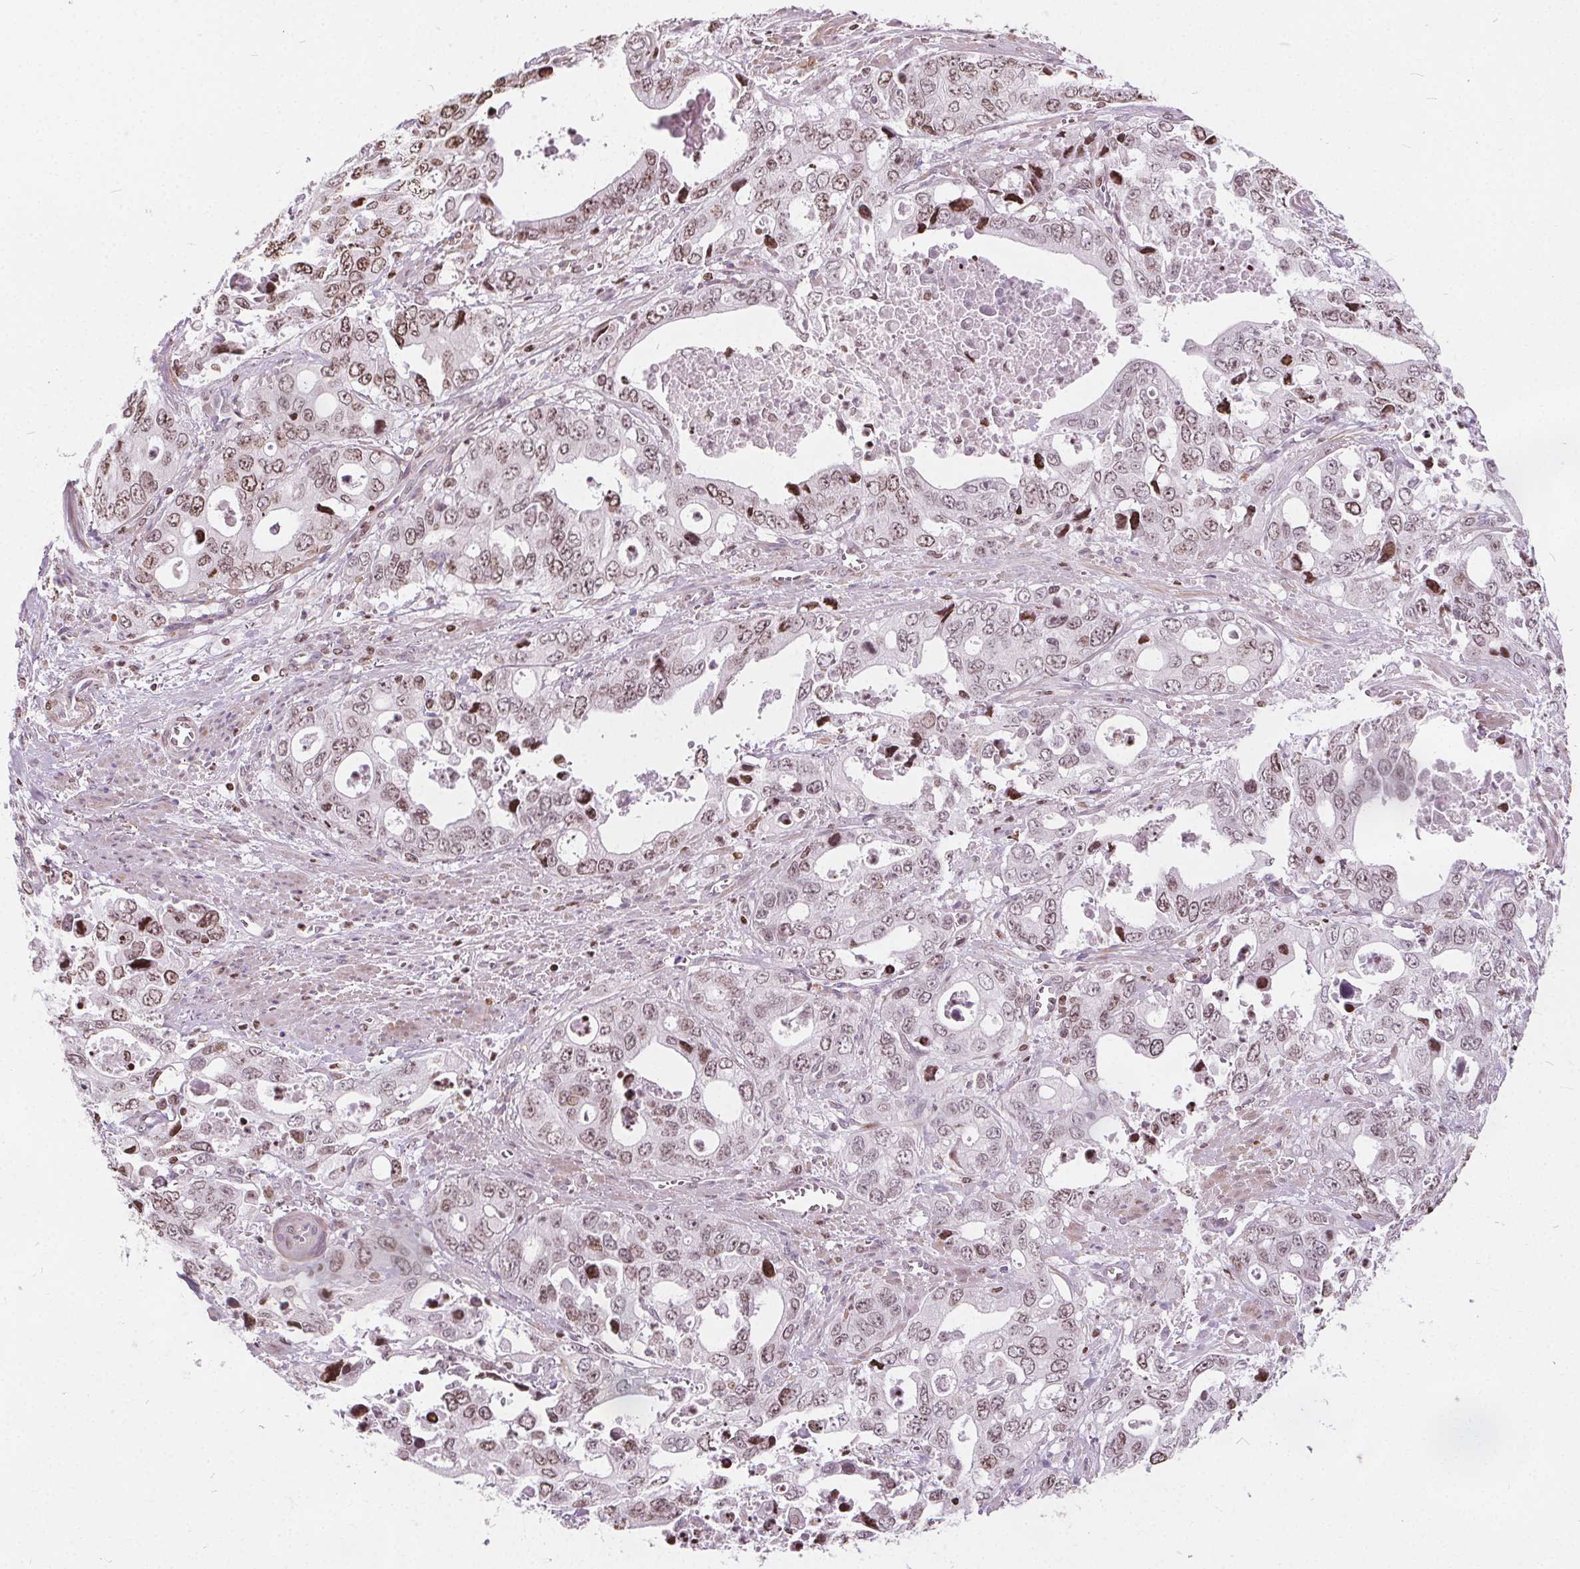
{"staining": {"intensity": "weak", "quantity": ">75%", "location": "nuclear"}, "tissue": "stomach cancer", "cell_type": "Tumor cells", "image_type": "cancer", "snomed": [{"axis": "morphology", "description": "Adenocarcinoma, NOS"}, {"axis": "topography", "description": "Stomach, upper"}], "caption": "Brown immunohistochemical staining in adenocarcinoma (stomach) demonstrates weak nuclear expression in about >75% of tumor cells.", "gene": "ISLR2", "patient": {"sex": "male", "age": 74}}